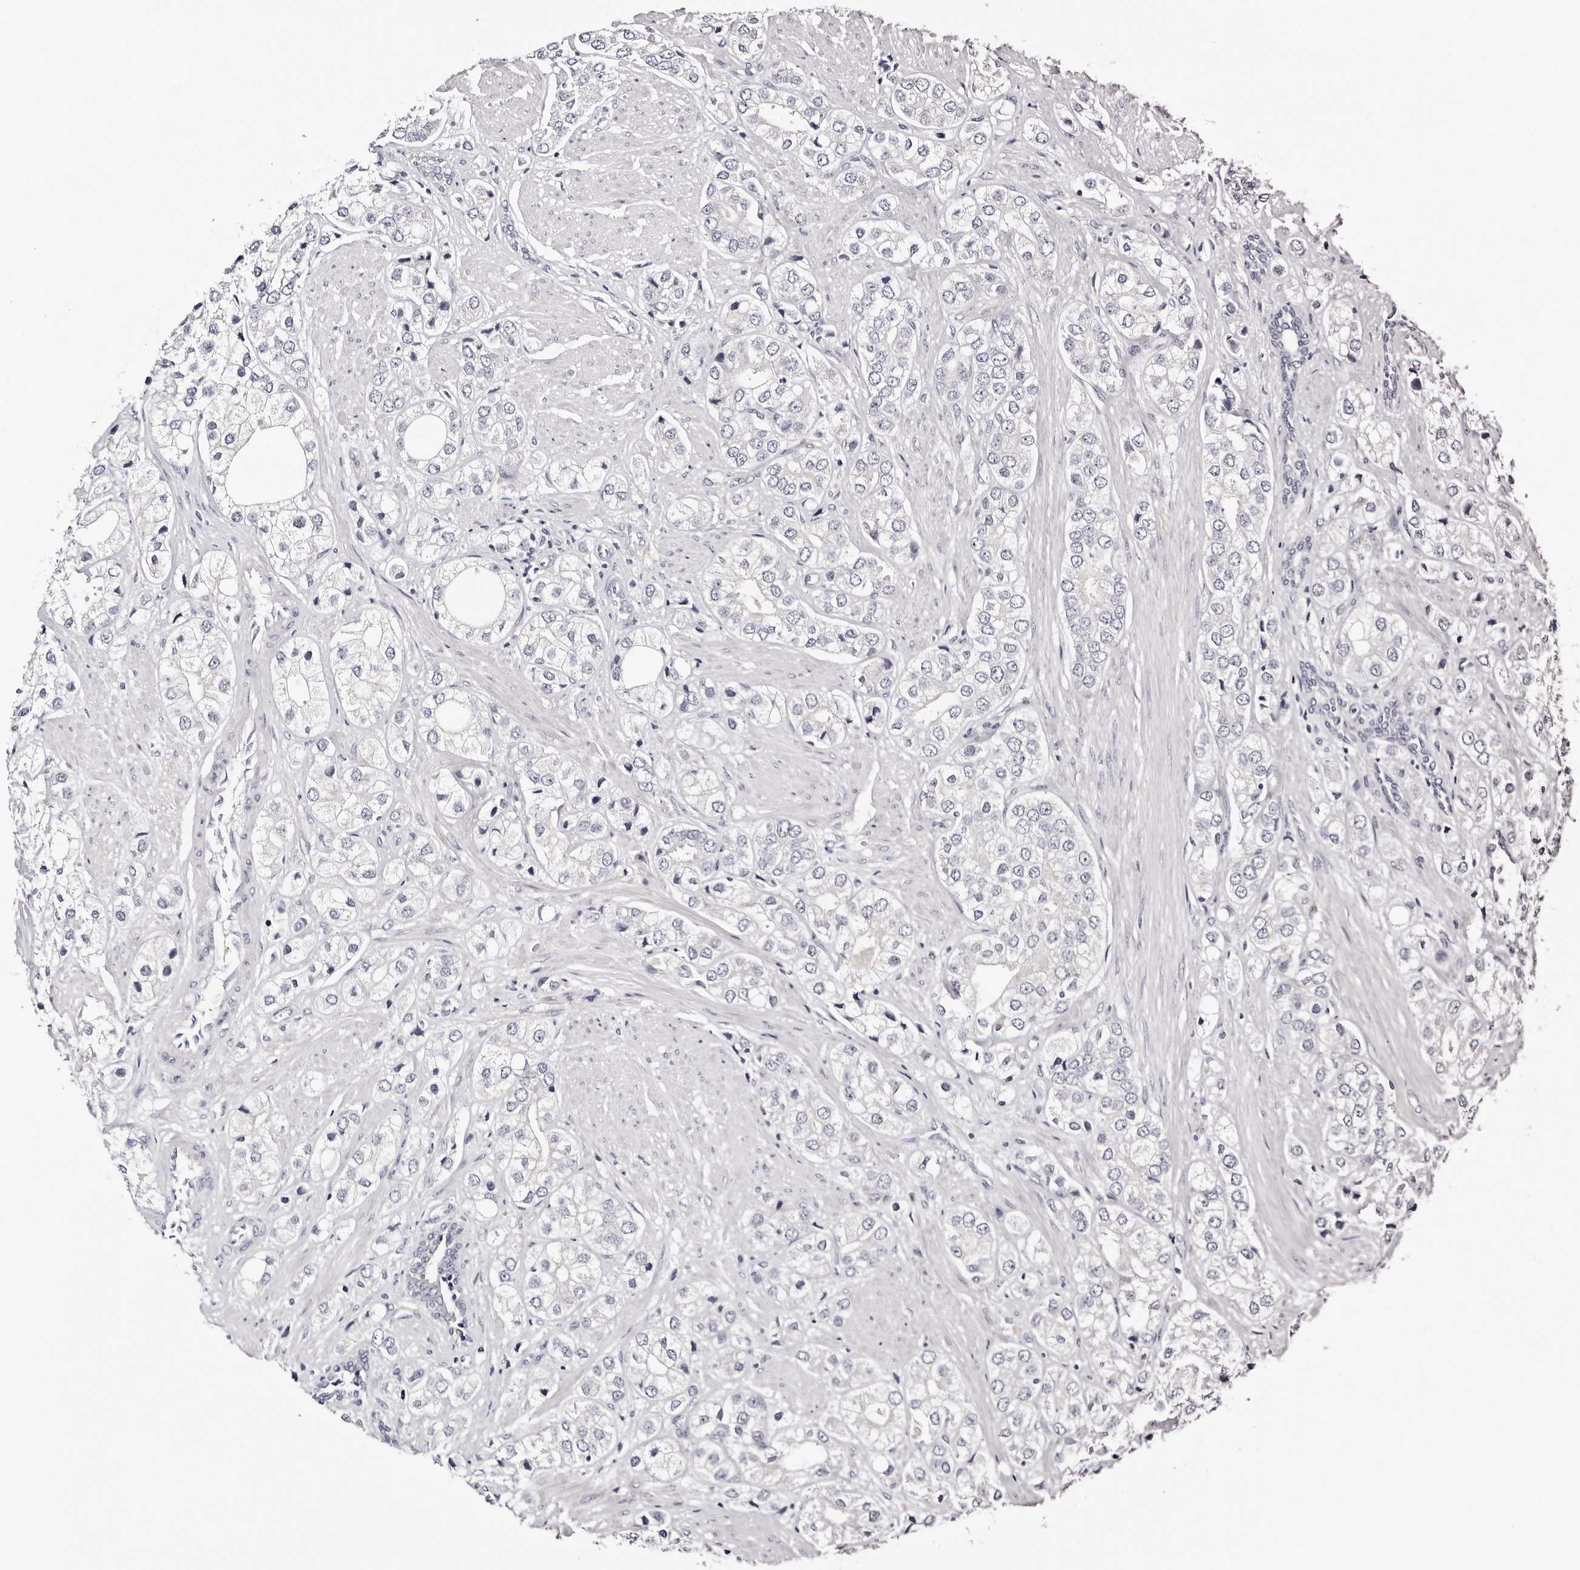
{"staining": {"intensity": "negative", "quantity": "none", "location": "none"}, "tissue": "prostate cancer", "cell_type": "Tumor cells", "image_type": "cancer", "snomed": [{"axis": "morphology", "description": "Adenocarcinoma, High grade"}, {"axis": "topography", "description": "Prostate"}], "caption": "Immunohistochemical staining of human prostate cancer (high-grade adenocarcinoma) shows no significant staining in tumor cells.", "gene": "ROM1", "patient": {"sex": "male", "age": 50}}